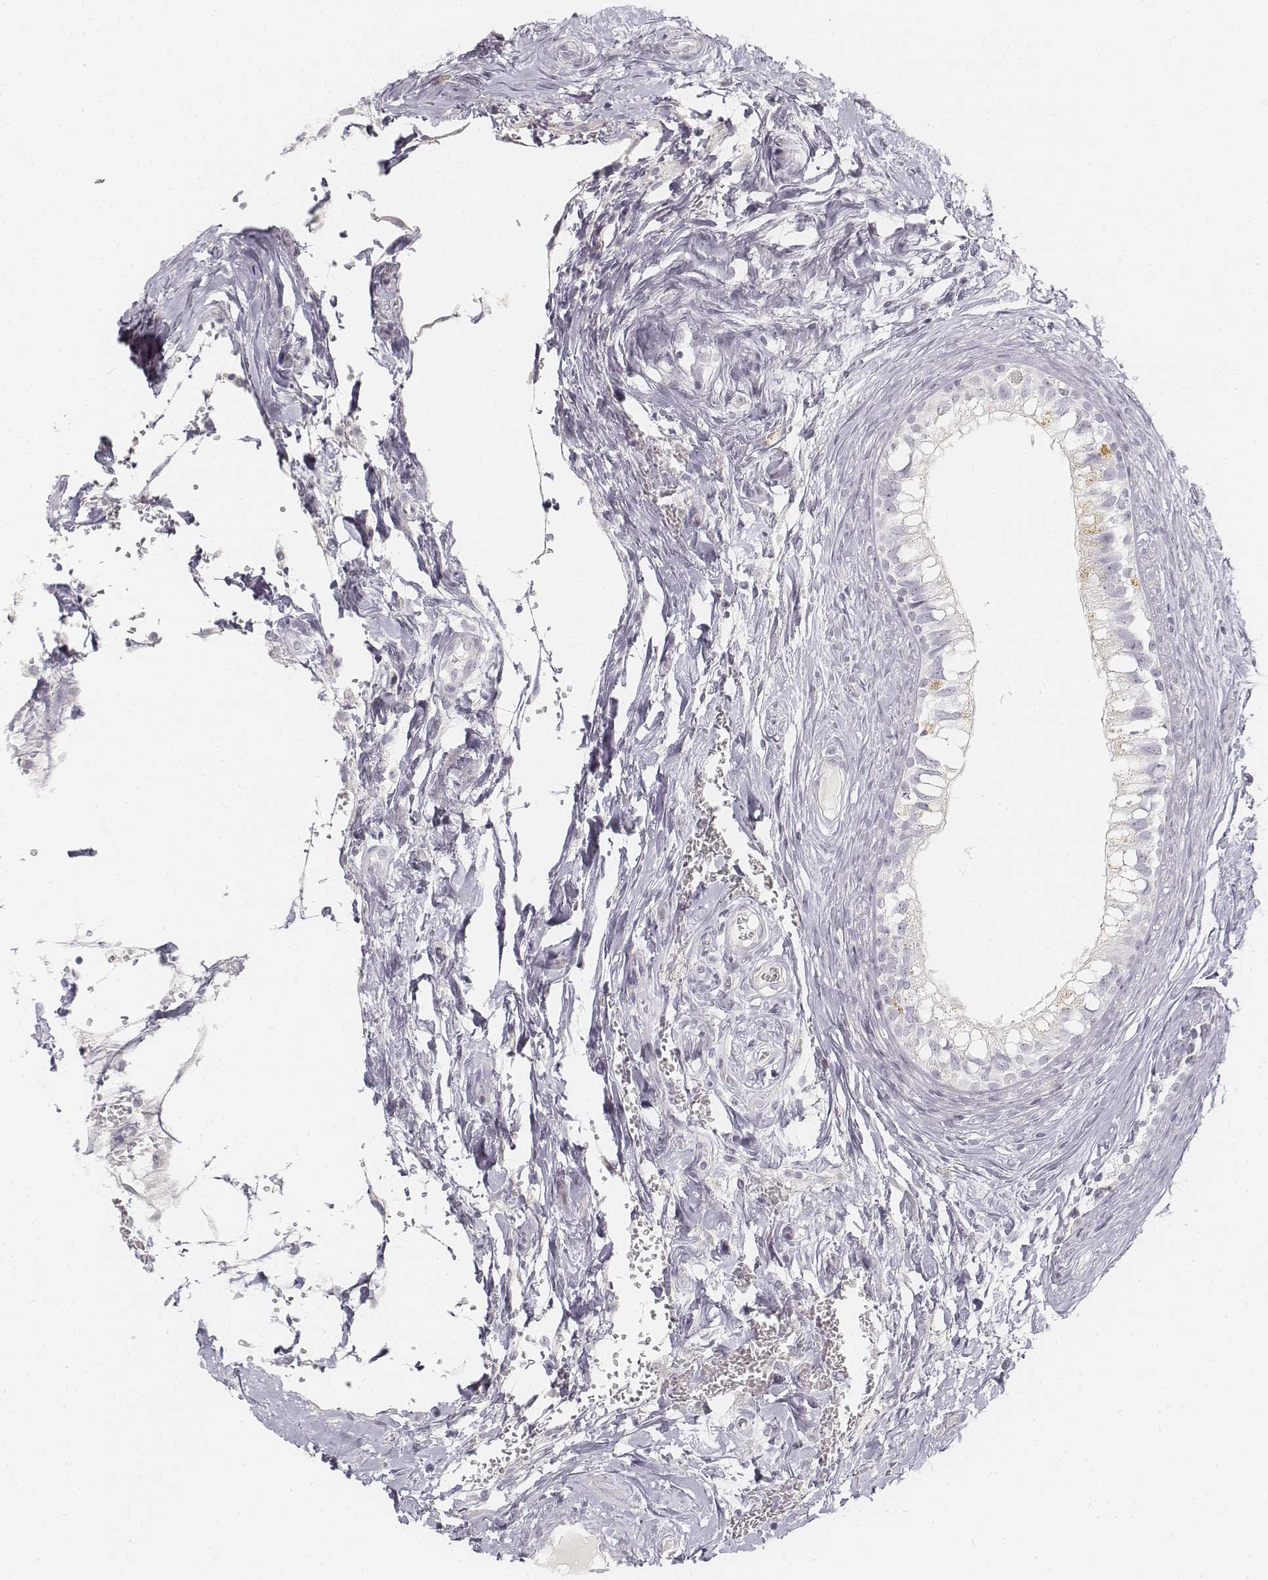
{"staining": {"intensity": "negative", "quantity": "none", "location": "none"}, "tissue": "epididymis", "cell_type": "Glandular cells", "image_type": "normal", "snomed": [{"axis": "morphology", "description": "Normal tissue, NOS"}, {"axis": "topography", "description": "Epididymis"}], "caption": "Immunohistochemical staining of unremarkable human epididymis demonstrates no significant staining in glandular cells. (DAB (3,3'-diaminobenzidine) IHC with hematoxylin counter stain).", "gene": "DSG4", "patient": {"sex": "male", "age": 59}}